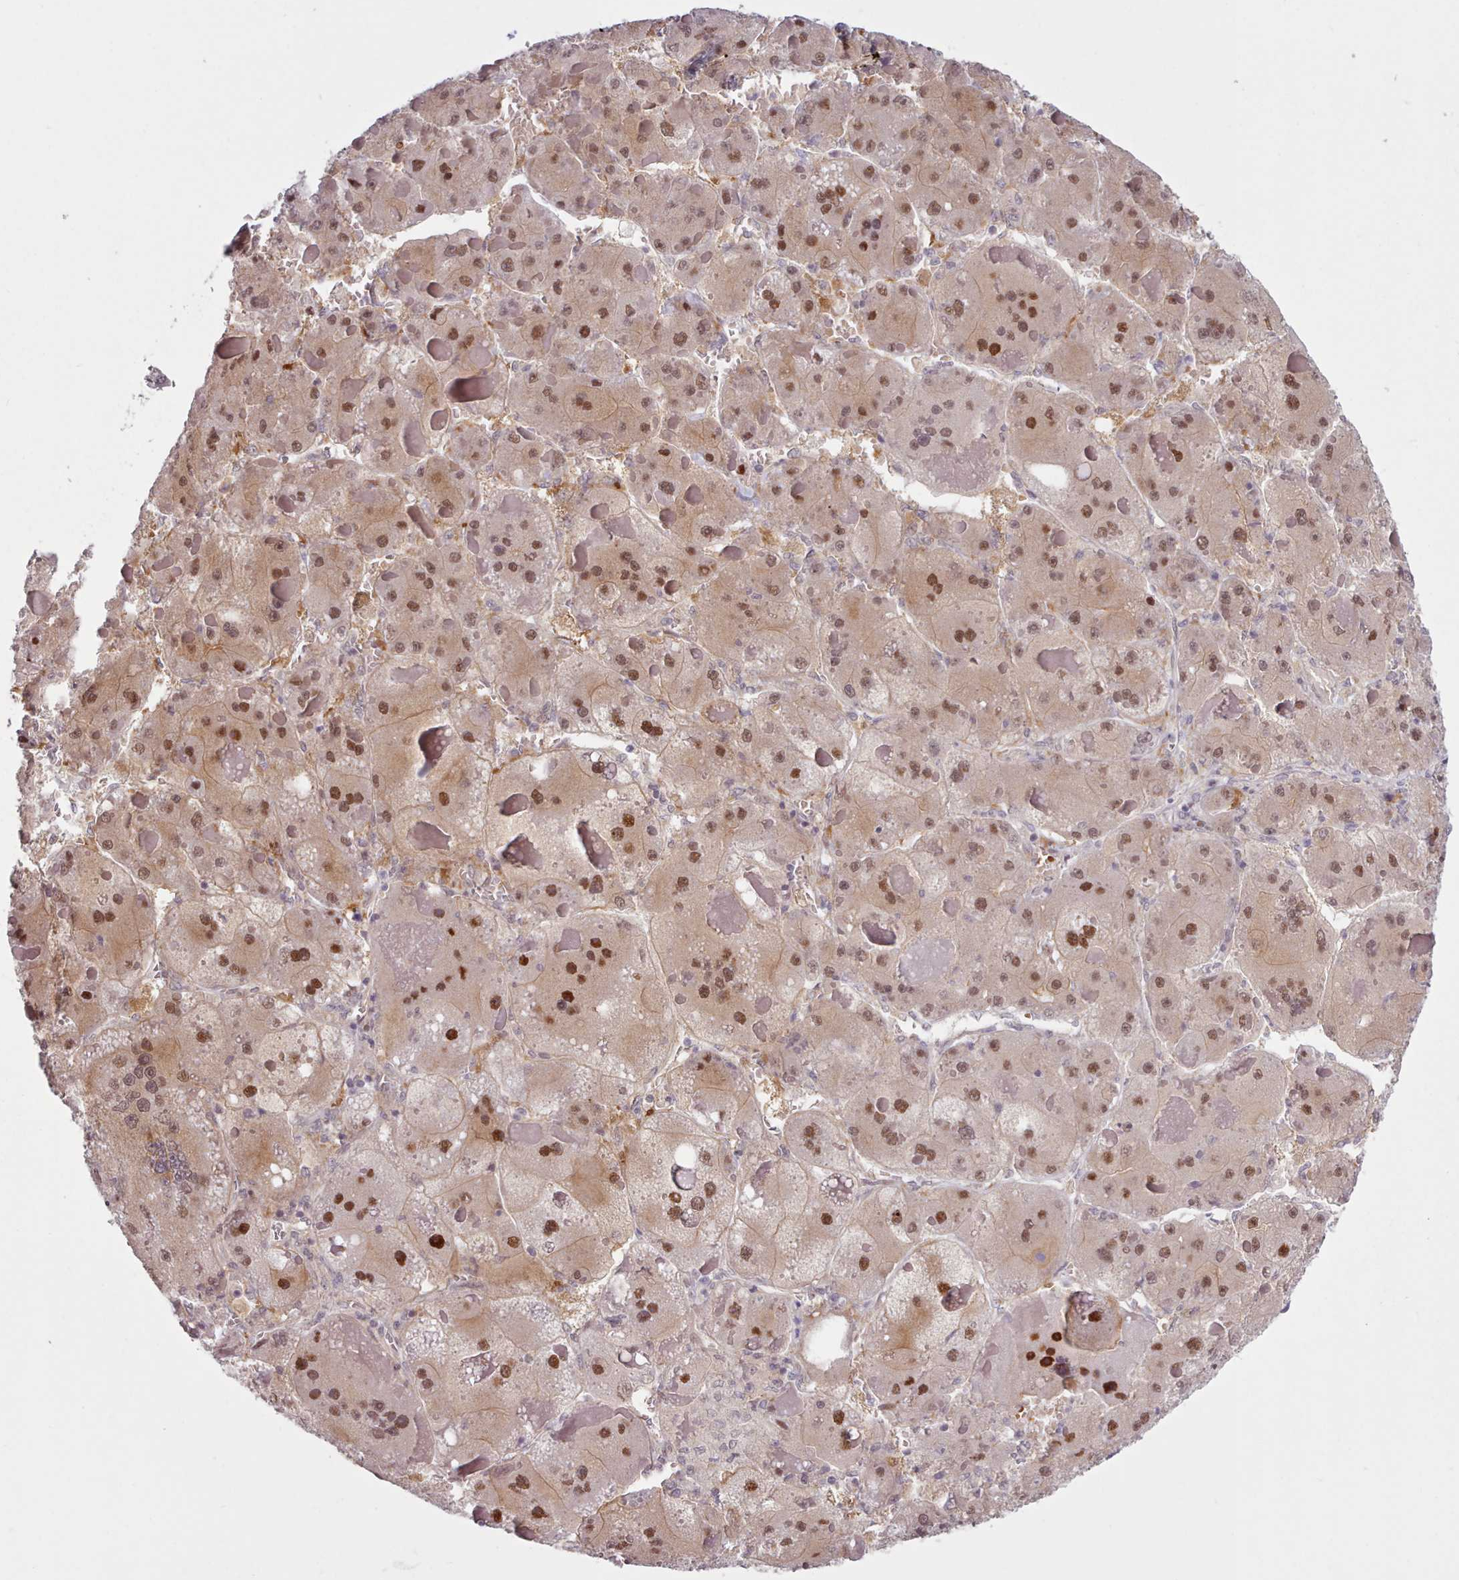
{"staining": {"intensity": "moderate", "quantity": ">75%", "location": "cytoplasmic/membranous,nuclear"}, "tissue": "liver cancer", "cell_type": "Tumor cells", "image_type": "cancer", "snomed": [{"axis": "morphology", "description": "Carcinoma, Hepatocellular, NOS"}, {"axis": "topography", "description": "Liver"}], "caption": "Liver cancer tissue exhibits moderate cytoplasmic/membranous and nuclear staining in approximately >75% of tumor cells (brown staining indicates protein expression, while blue staining denotes nuclei).", "gene": "KBTBD7", "patient": {"sex": "female", "age": 73}}